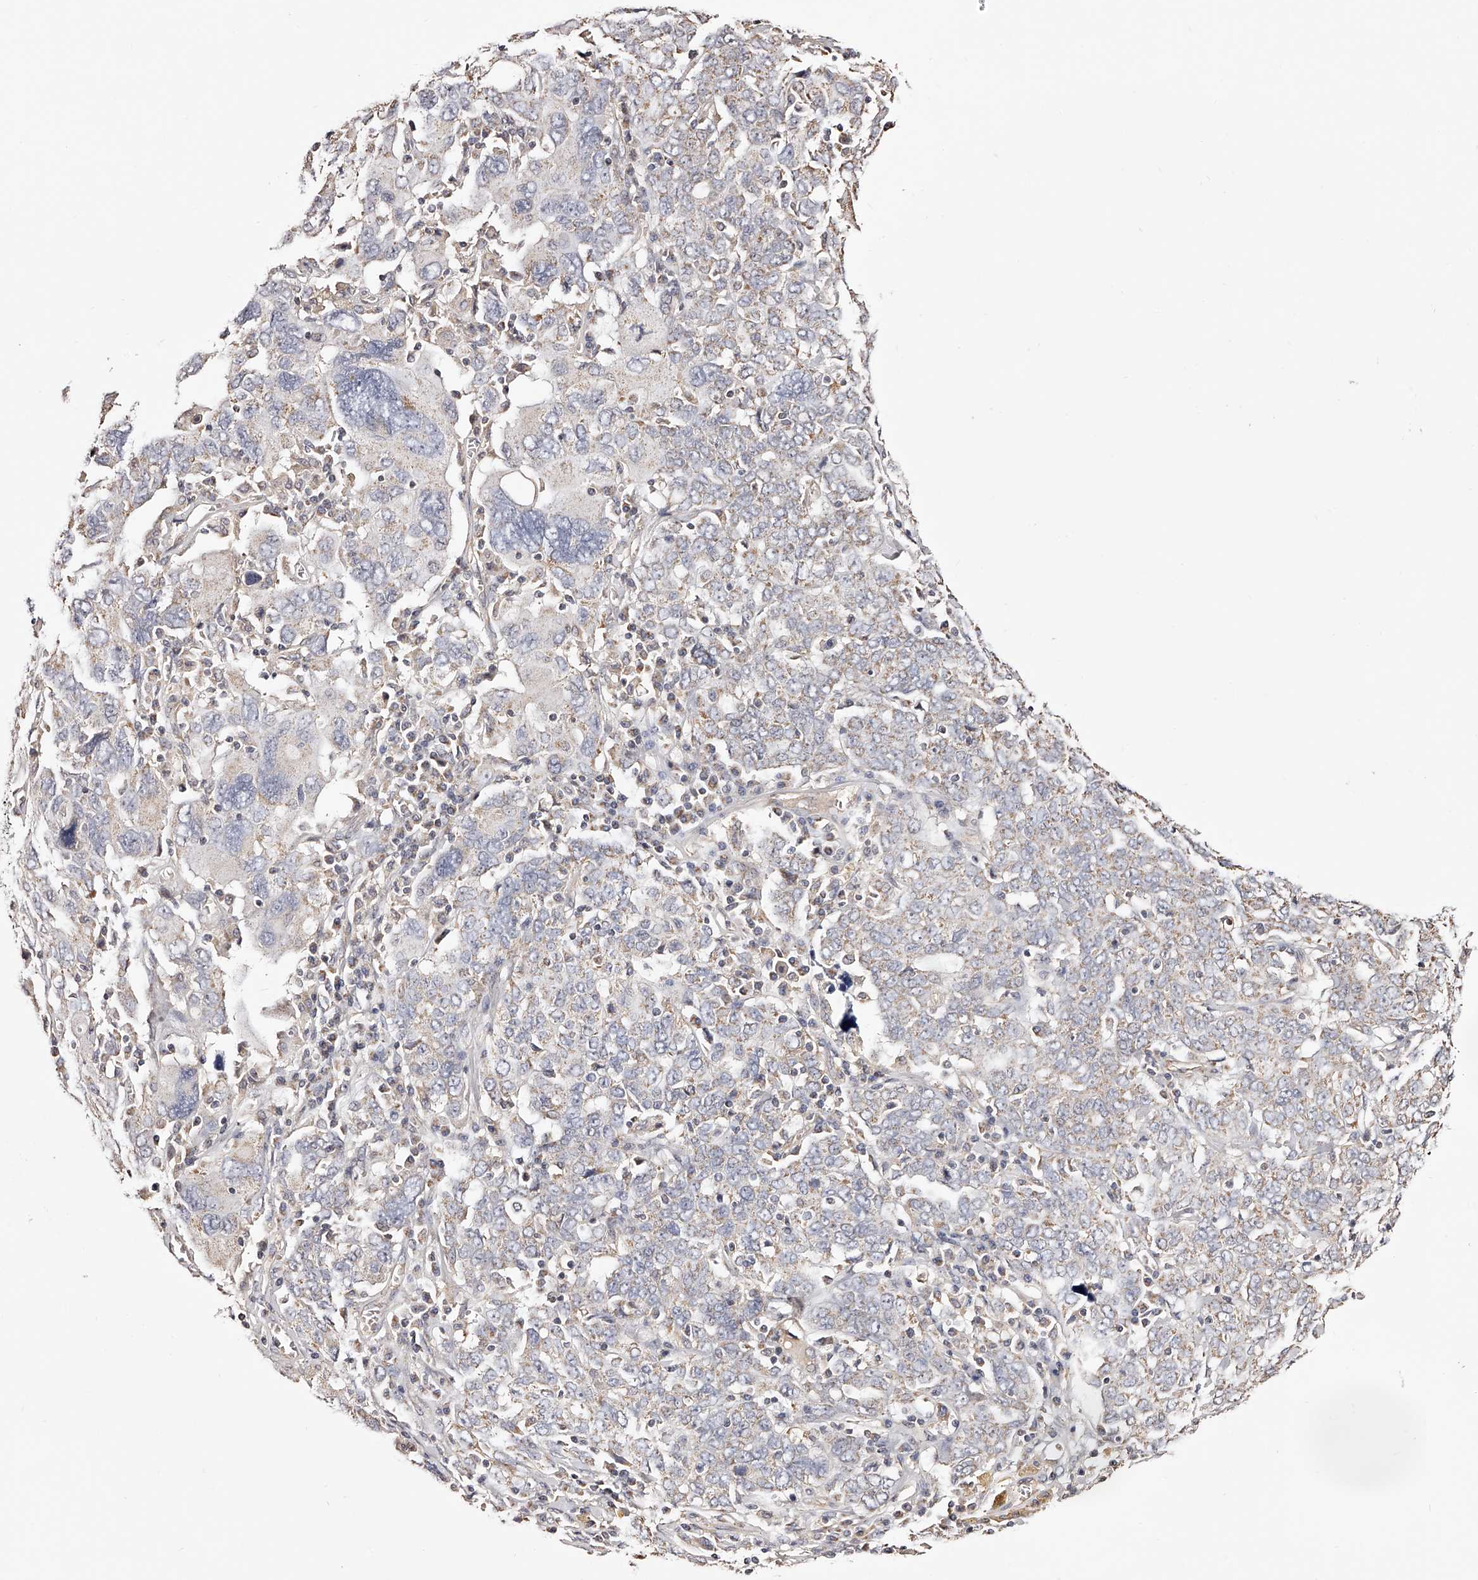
{"staining": {"intensity": "negative", "quantity": "none", "location": "none"}, "tissue": "ovarian cancer", "cell_type": "Tumor cells", "image_type": "cancer", "snomed": [{"axis": "morphology", "description": "Carcinoma, endometroid"}, {"axis": "topography", "description": "Ovary"}], "caption": "Image shows no protein positivity in tumor cells of ovarian endometroid carcinoma tissue.", "gene": "USP21", "patient": {"sex": "female", "age": 62}}